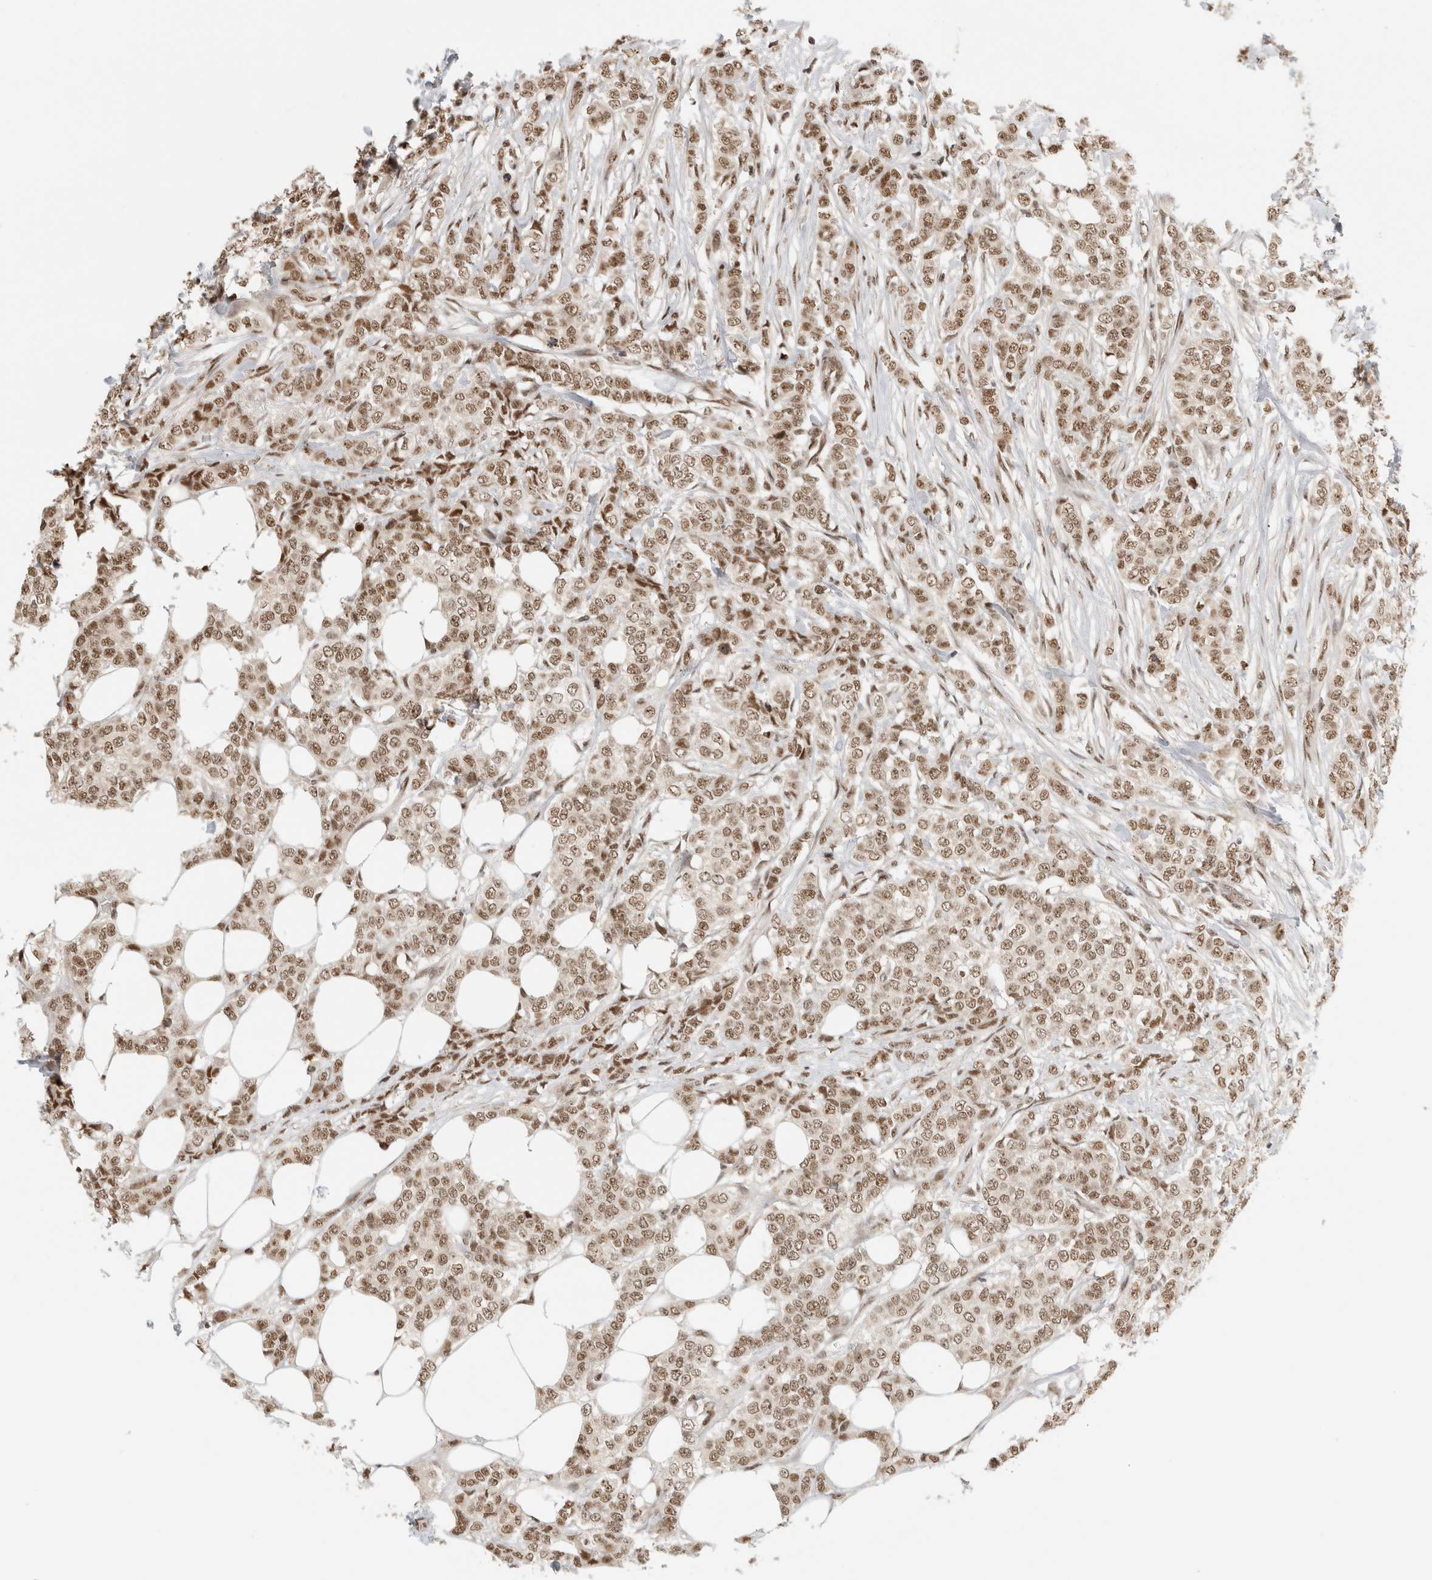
{"staining": {"intensity": "moderate", "quantity": ">75%", "location": "nuclear"}, "tissue": "breast cancer", "cell_type": "Tumor cells", "image_type": "cancer", "snomed": [{"axis": "morphology", "description": "Lobular carcinoma"}, {"axis": "topography", "description": "Skin"}, {"axis": "topography", "description": "Breast"}], "caption": "An IHC histopathology image of neoplastic tissue is shown. Protein staining in brown labels moderate nuclear positivity in breast lobular carcinoma within tumor cells.", "gene": "EBNA1BP2", "patient": {"sex": "female", "age": 46}}